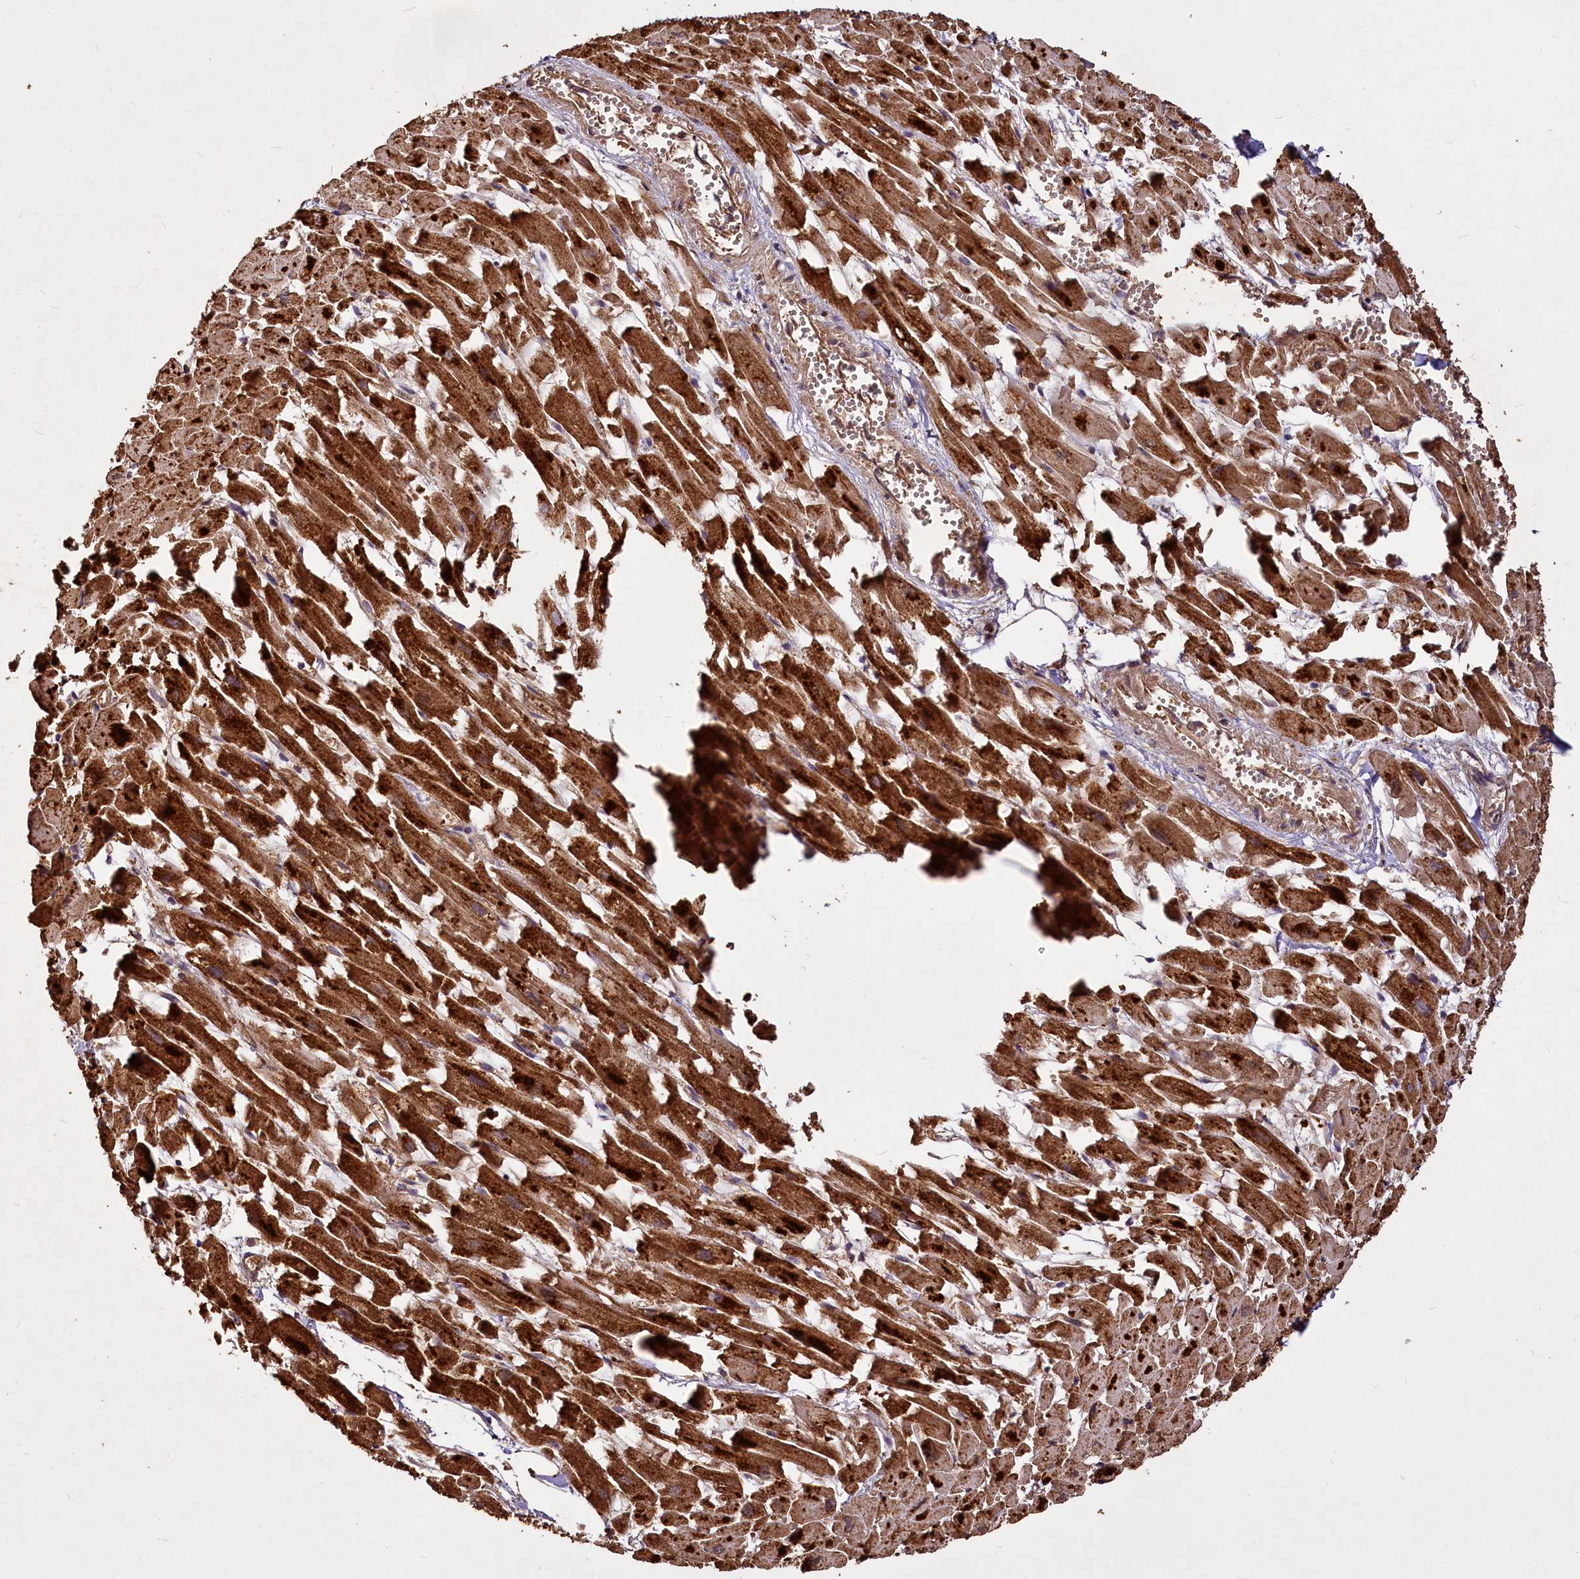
{"staining": {"intensity": "strong", "quantity": ">75%", "location": "cytoplasmic/membranous,nuclear"}, "tissue": "heart muscle", "cell_type": "Cardiomyocytes", "image_type": "normal", "snomed": [{"axis": "morphology", "description": "Normal tissue, NOS"}, {"axis": "topography", "description": "Heart"}], "caption": "An immunohistochemistry (IHC) histopathology image of benign tissue is shown. Protein staining in brown labels strong cytoplasmic/membranous,nuclear positivity in heart muscle within cardiomyocytes.", "gene": "VPS51", "patient": {"sex": "female", "age": 64}}